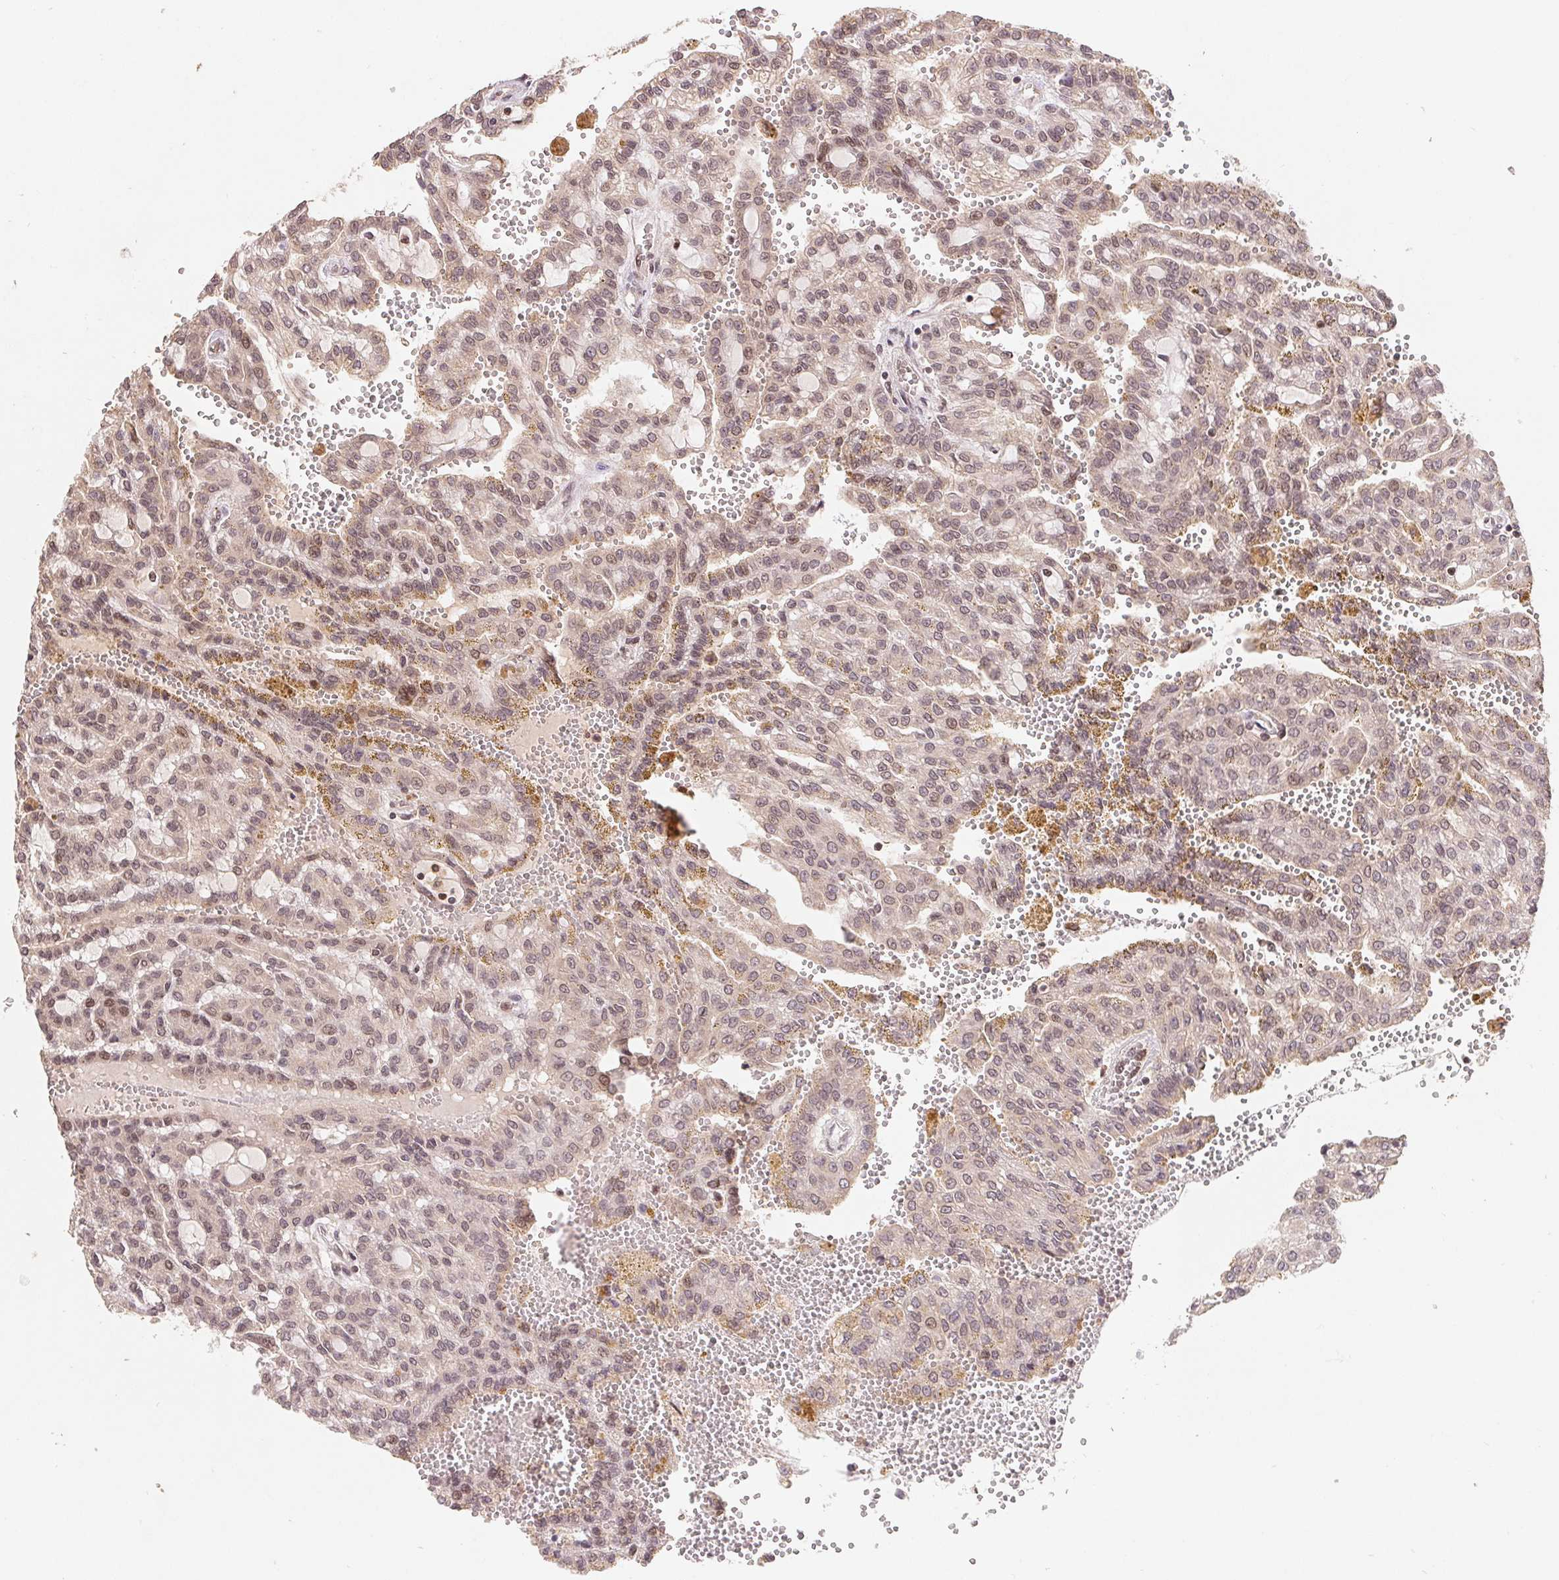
{"staining": {"intensity": "negative", "quantity": "none", "location": "none"}, "tissue": "renal cancer", "cell_type": "Tumor cells", "image_type": "cancer", "snomed": [{"axis": "morphology", "description": "Adenocarcinoma, NOS"}, {"axis": "topography", "description": "Kidney"}], "caption": "Tumor cells show no significant positivity in renal cancer (adenocarcinoma). Nuclei are stained in blue.", "gene": "HMGN3", "patient": {"sex": "male", "age": 63}}